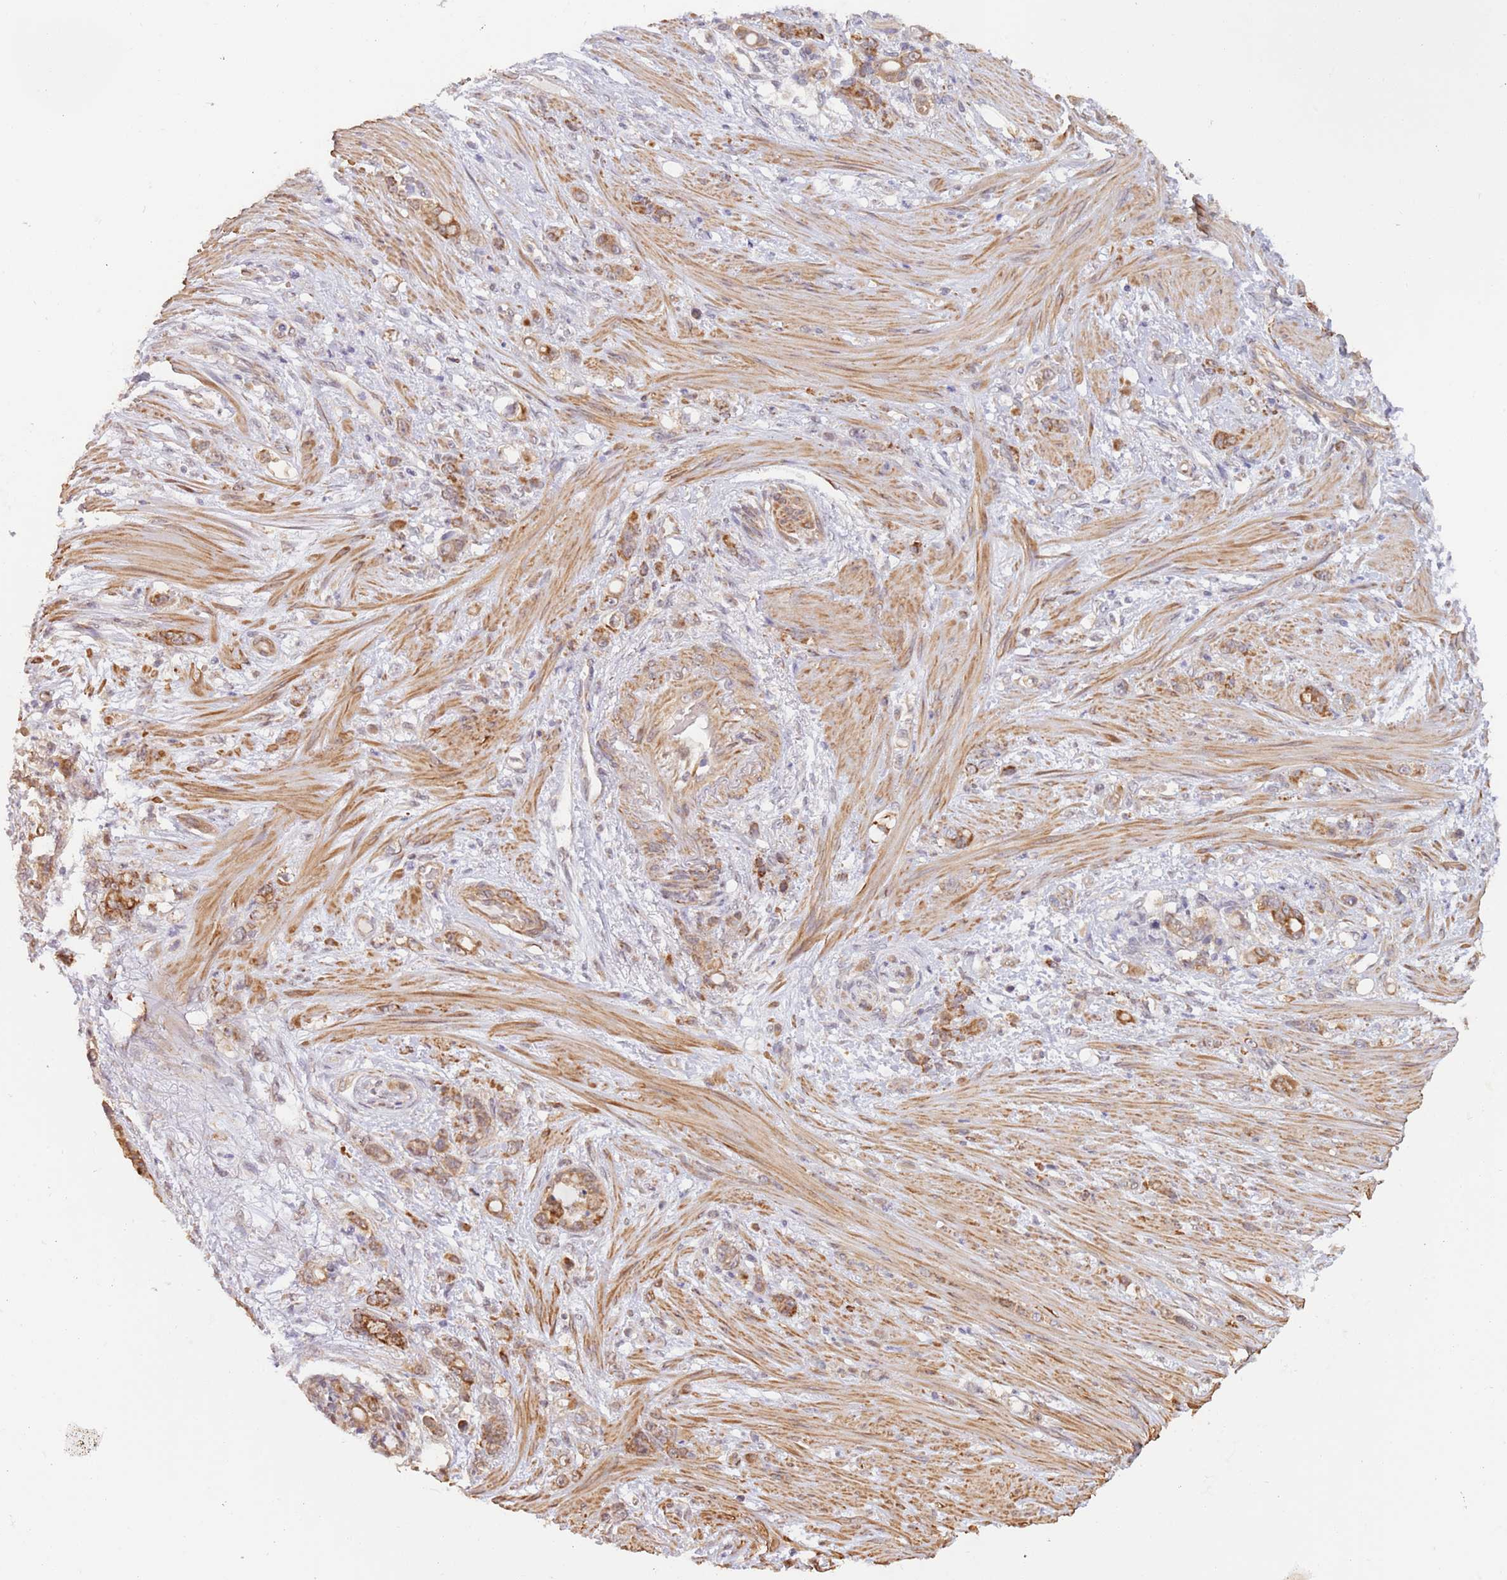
{"staining": {"intensity": "moderate", "quantity": ">75%", "location": "cytoplasmic/membranous"}, "tissue": "stomach cancer", "cell_type": "Tumor cells", "image_type": "cancer", "snomed": [{"axis": "morphology", "description": "Normal tissue, NOS"}, {"axis": "morphology", "description": "Adenocarcinoma, NOS"}, {"axis": "topography", "description": "Stomach"}], "caption": "Stomach adenocarcinoma stained with a brown dye demonstrates moderate cytoplasmic/membranous positive staining in about >75% of tumor cells.", "gene": "UQCC3", "patient": {"sex": "female", "age": 79}}